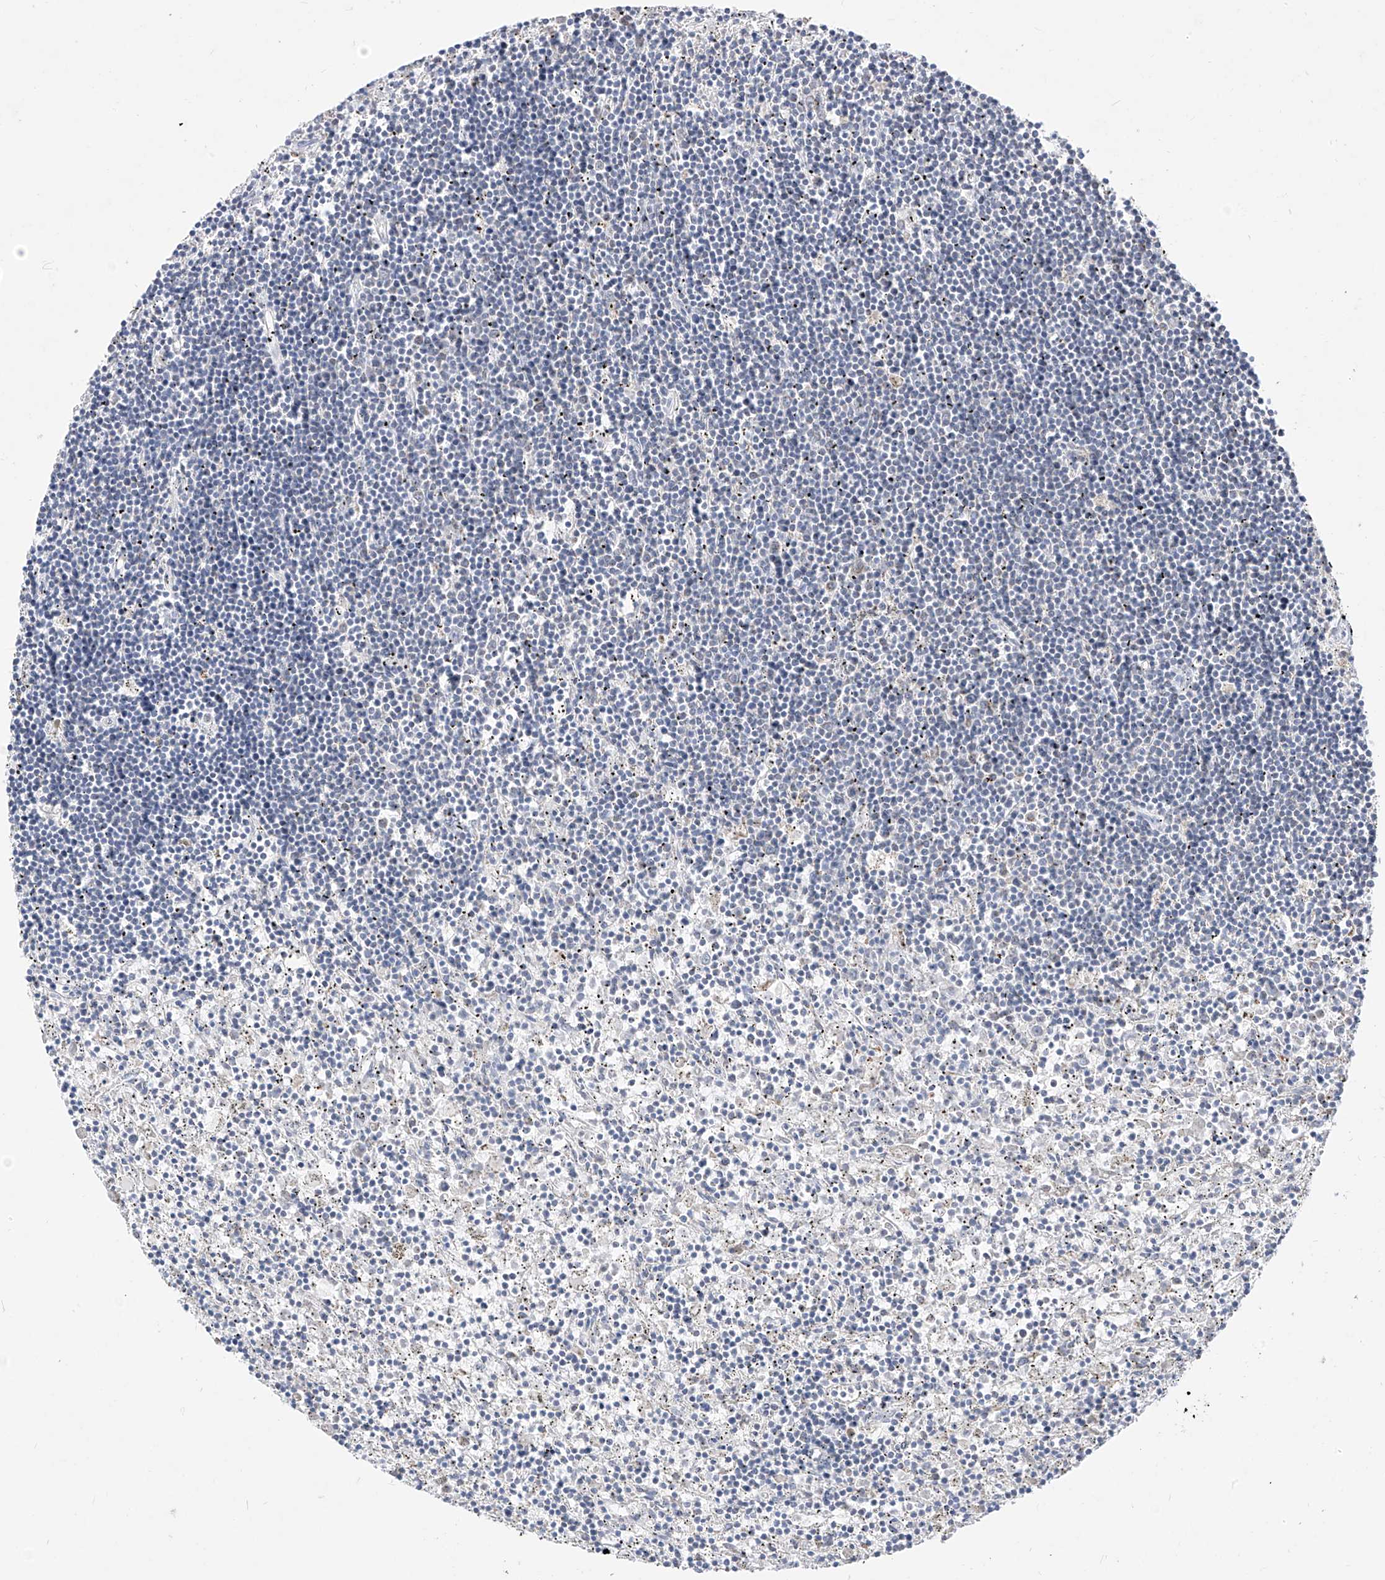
{"staining": {"intensity": "negative", "quantity": "none", "location": "none"}, "tissue": "lymphoma", "cell_type": "Tumor cells", "image_type": "cancer", "snomed": [{"axis": "morphology", "description": "Malignant lymphoma, non-Hodgkin's type, Low grade"}, {"axis": "topography", "description": "Spleen"}], "caption": "An image of malignant lymphoma, non-Hodgkin's type (low-grade) stained for a protein reveals no brown staining in tumor cells.", "gene": "RASA2", "patient": {"sex": "male", "age": 76}}